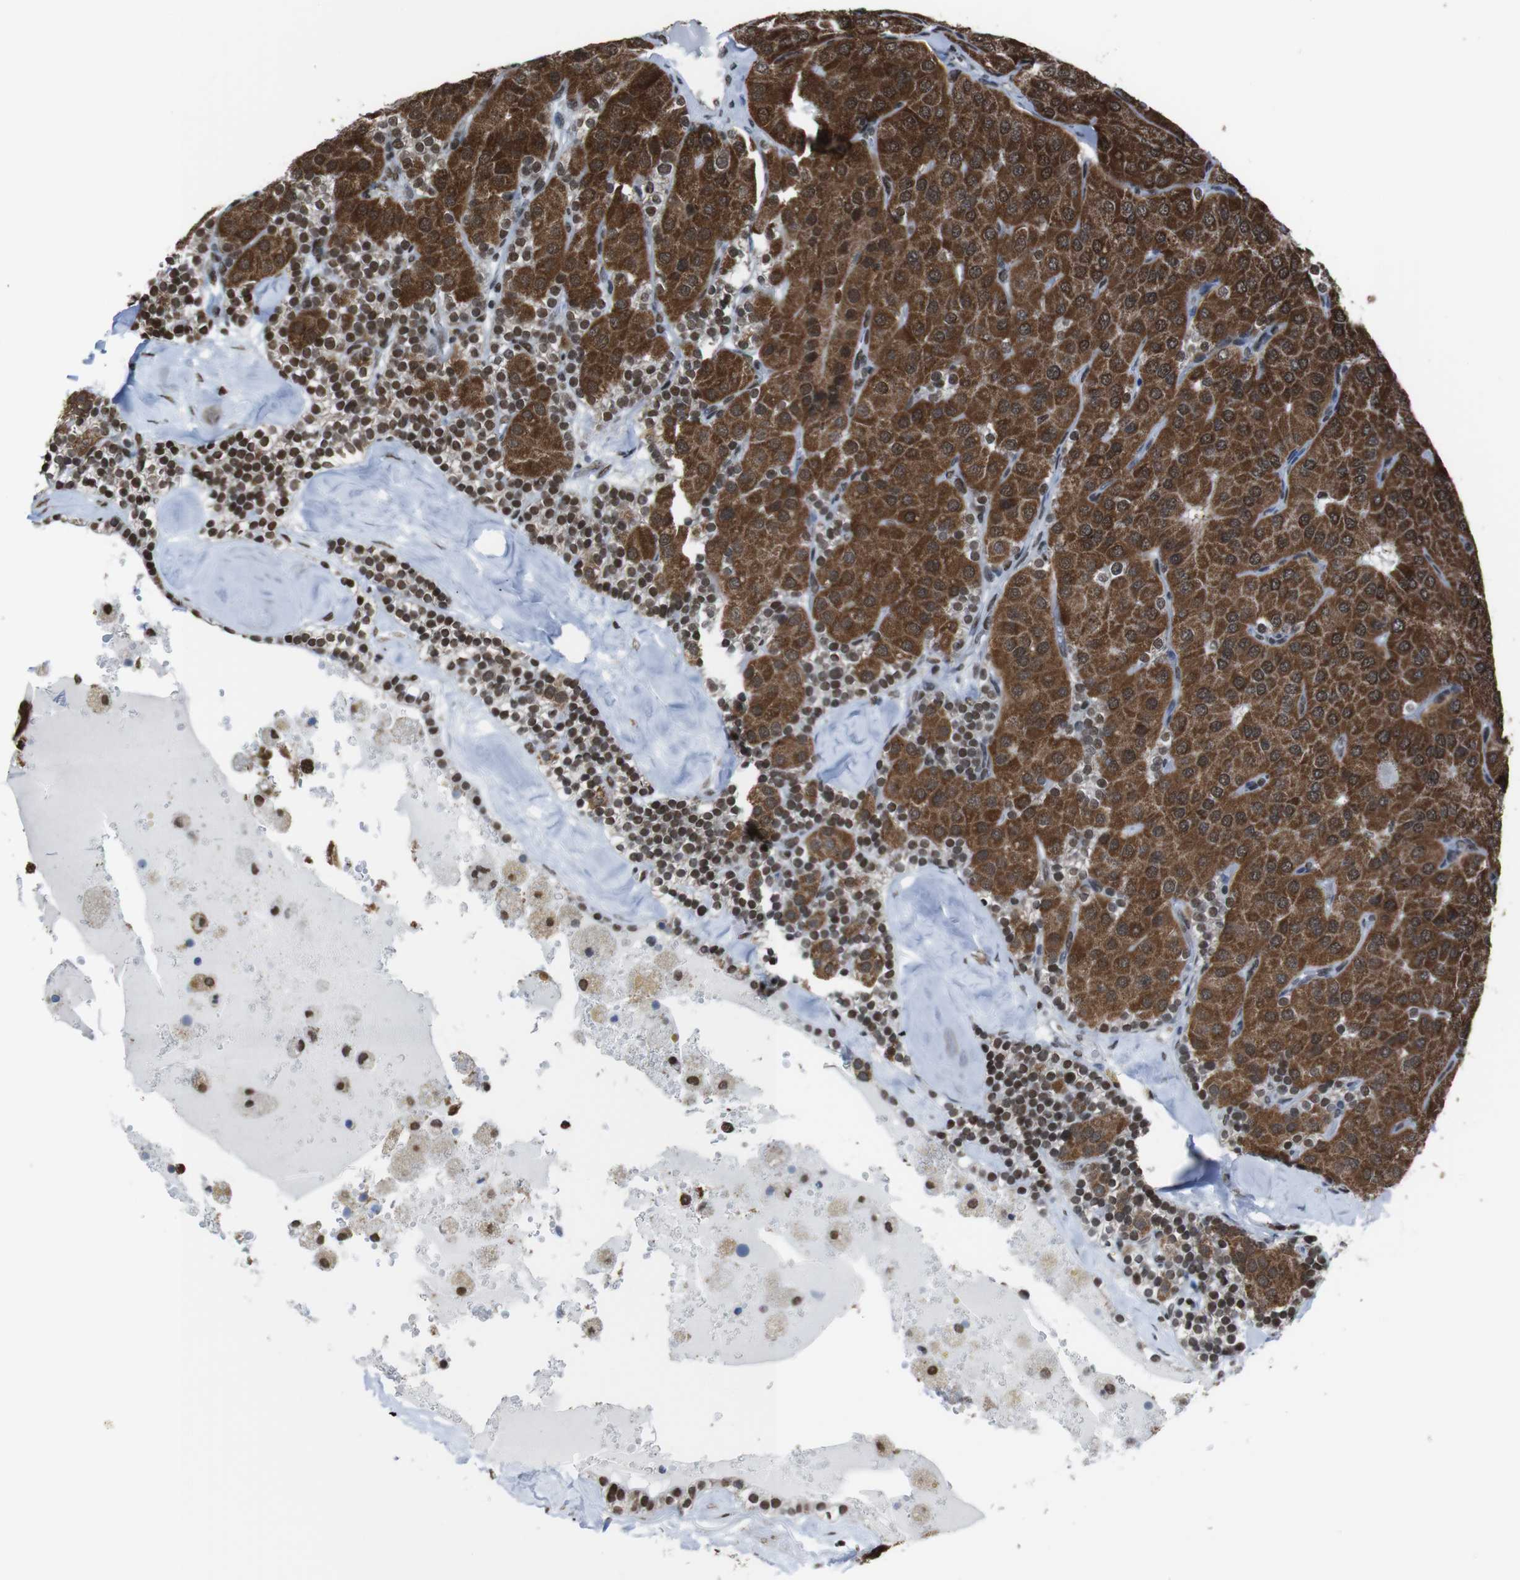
{"staining": {"intensity": "strong", "quantity": ">75%", "location": "cytoplasmic/membranous,nuclear"}, "tissue": "parathyroid gland", "cell_type": "Glandular cells", "image_type": "normal", "snomed": [{"axis": "morphology", "description": "Normal tissue, NOS"}, {"axis": "morphology", "description": "Adenoma, NOS"}, {"axis": "topography", "description": "Parathyroid gland"}], "caption": "Parathyroid gland stained with DAB IHC shows high levels of strong cytoplasmic/membranous,nuclear positivity in about >75% of glandular cells.", "gene": "ROMO1", "patient": {"sex": "female", "age": 86}}